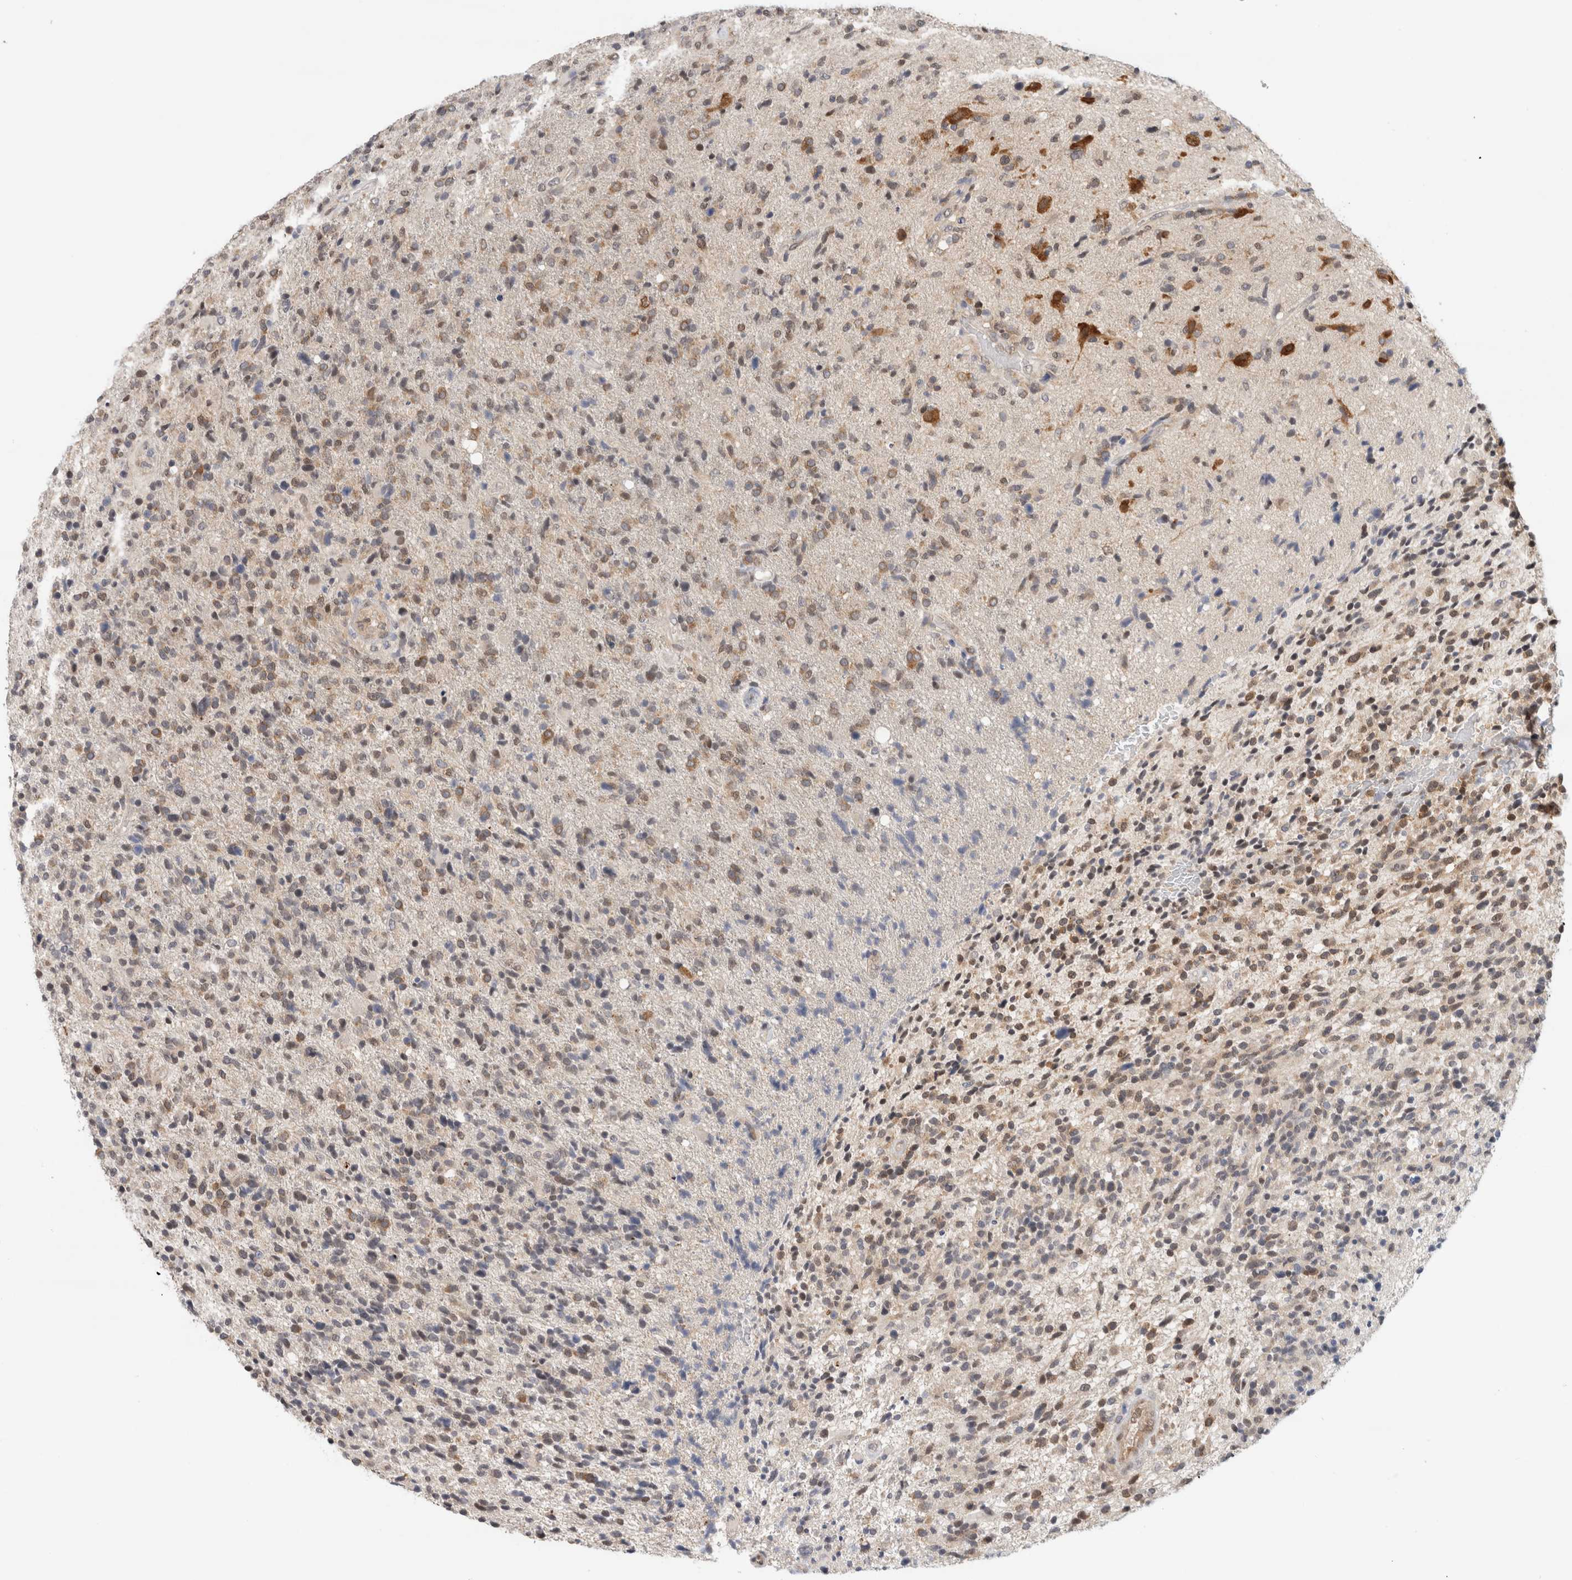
{"staining": {"intensity": "weak", "quantity": "25%-75%", "location": "cytoplasmic/membranous"}, "tissue": "glioma", "cell_type": "Tumor cells", "image_type": "cancer", "snomed": [{"axis": "morphology", "description": "Glioma, malignant, High grade"}, {"axis": "topography", "description": "Brain"}], "caption": "Immunohistochemical staining of human glioma demonstrates low levels of weak cytoplasmic/membranous staining in about 25%-75% of tumor cells.", "gene": "EIF4G3", "patient": {"sex": "male", "age": 72}}